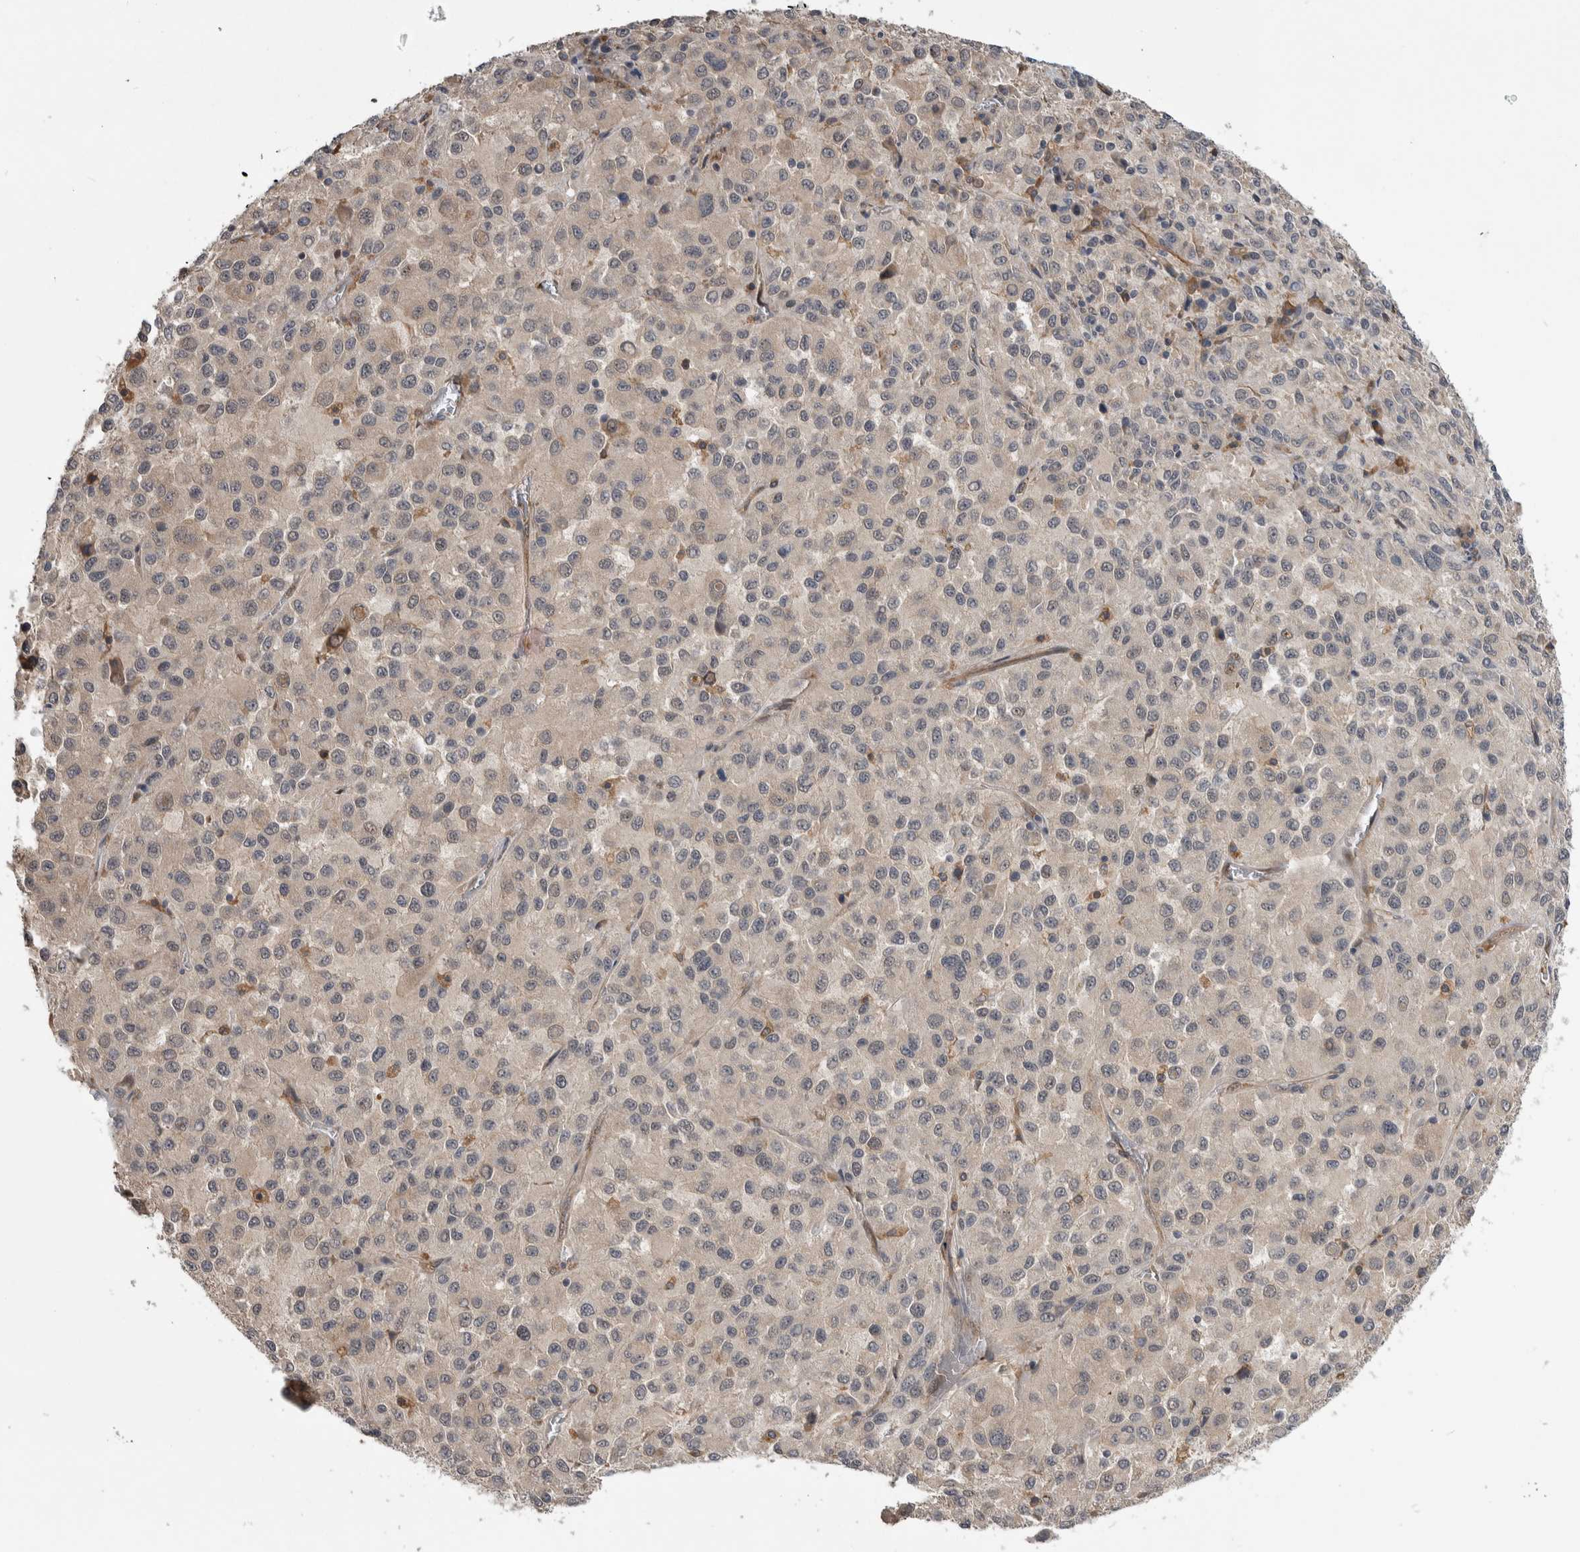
{"staining": {"intensity": "negative", "quantity": "none", "location": "none"}, "tissue": "melanoma", "cell_type": "Tumor cells", "image_type": "cancer", "snomed": [{"axis": "morphology", "description": "Malignant melanoma, Metastatic site"}, {"axis": "topography", "description": "Lung"}], "caption": "Immunohistochemical staining of malignant melanoma (metastatic site) reveals no significant positivity in tumor cells.", "gene": "PRDM4", "patient": {"sex": "male", "age": 64}}